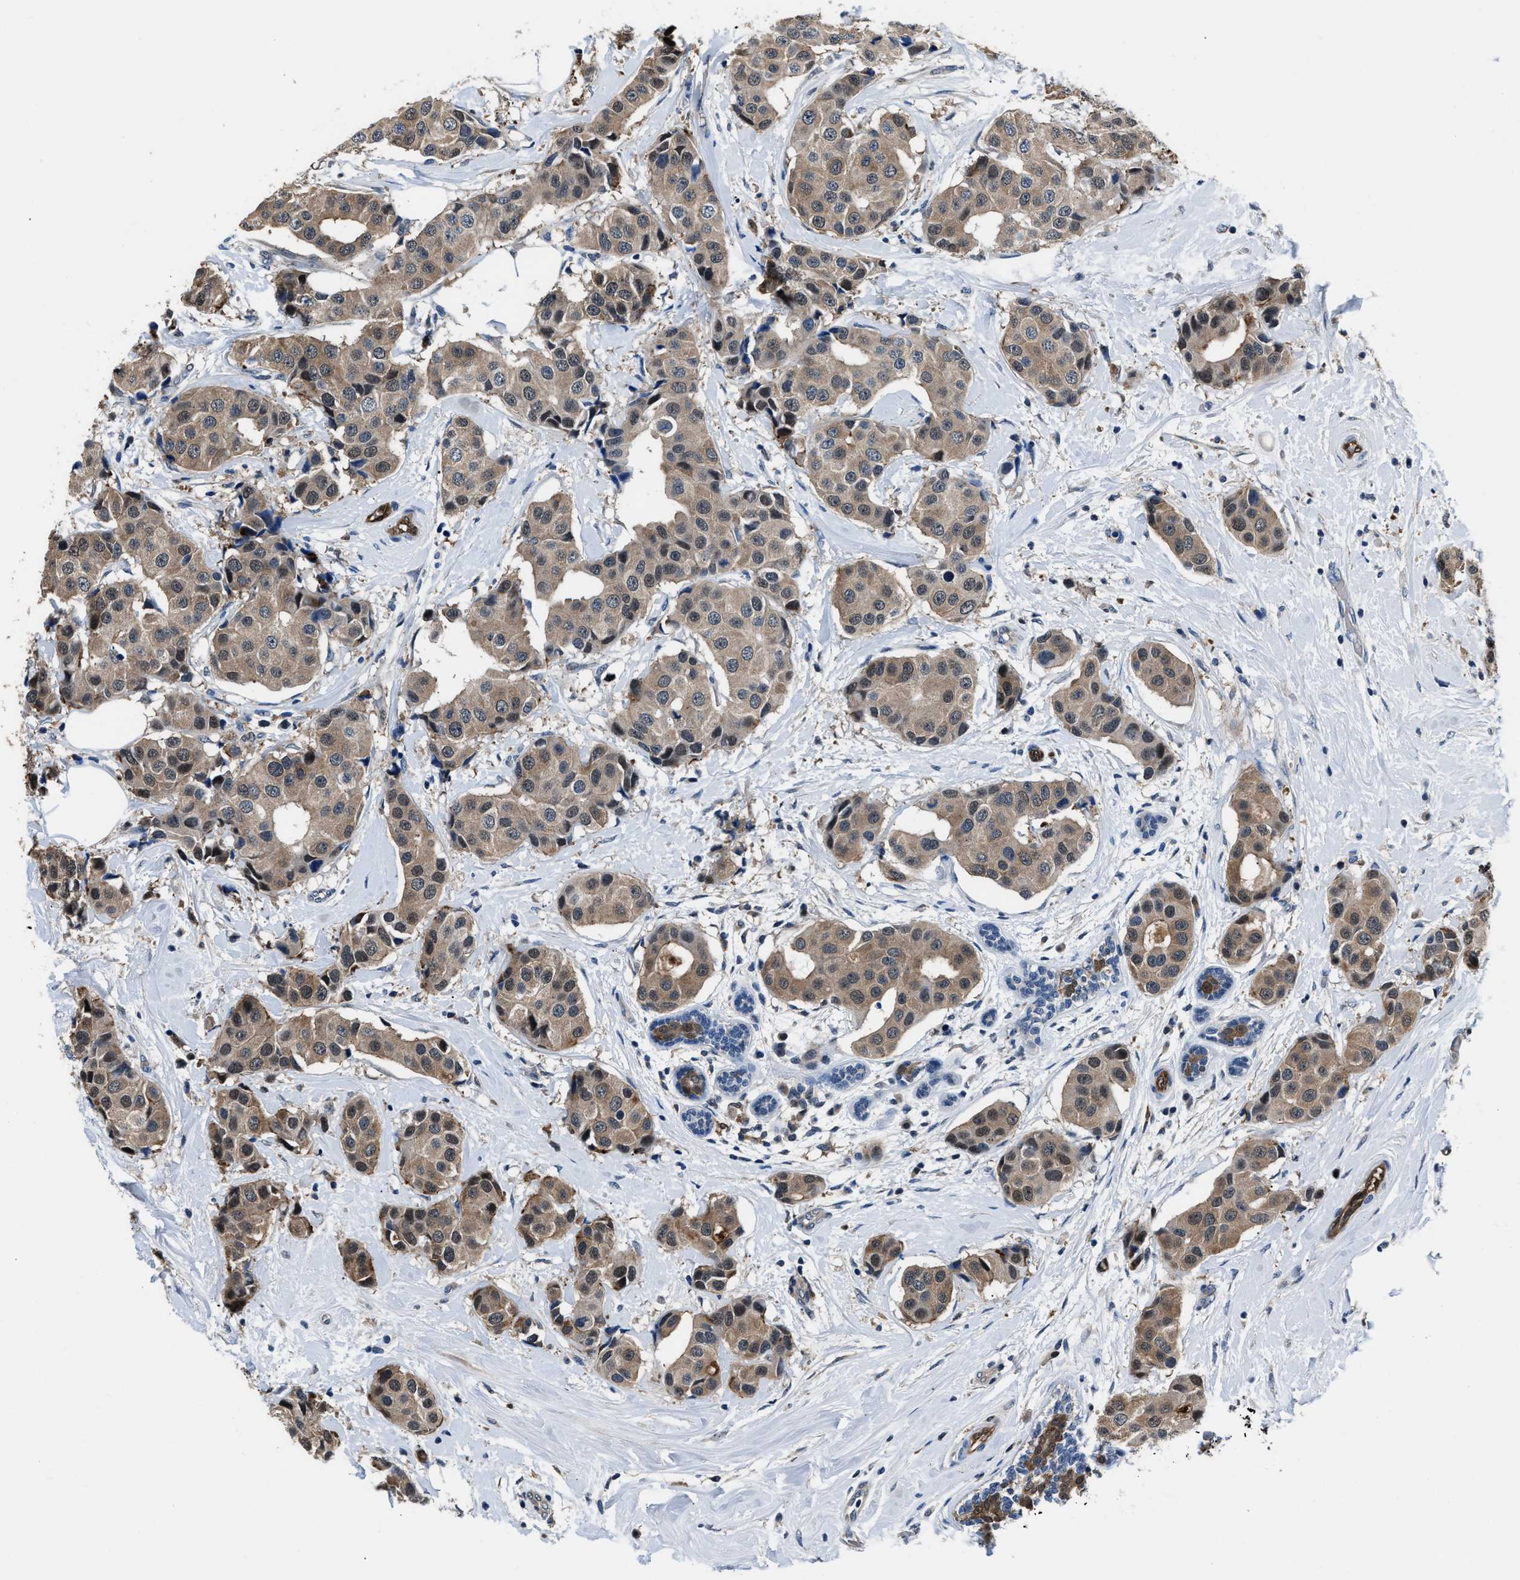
{"staining": {"intensity": "moderate", "quantity": "<25%", "location": "cytoplasmic/membranous,nuclear"}, "tissue": "breast cancer", "cell_type": "Tumor cells", "image_type": "cancer", "snomed": [{"axis": "morphology", "description": "Normal tissue, NOS"}, {"axis": "morphology", "description": "Duct carcinoma"}, {"axis": "topography", "description": "Breast"}], "caption": "High-magnification brightfield microscopy of breast cancer (infiltrating ductal carcinoma) stained with DAB (brown) and counterstained with hematoxylin (blue). tumor cells exhibit moderate cytoplasmic/membranous and nuclear expression is identified in approximately<25% of cells.", "gene": "PPA1", "patient": {"sex": "female", "age": 39}}